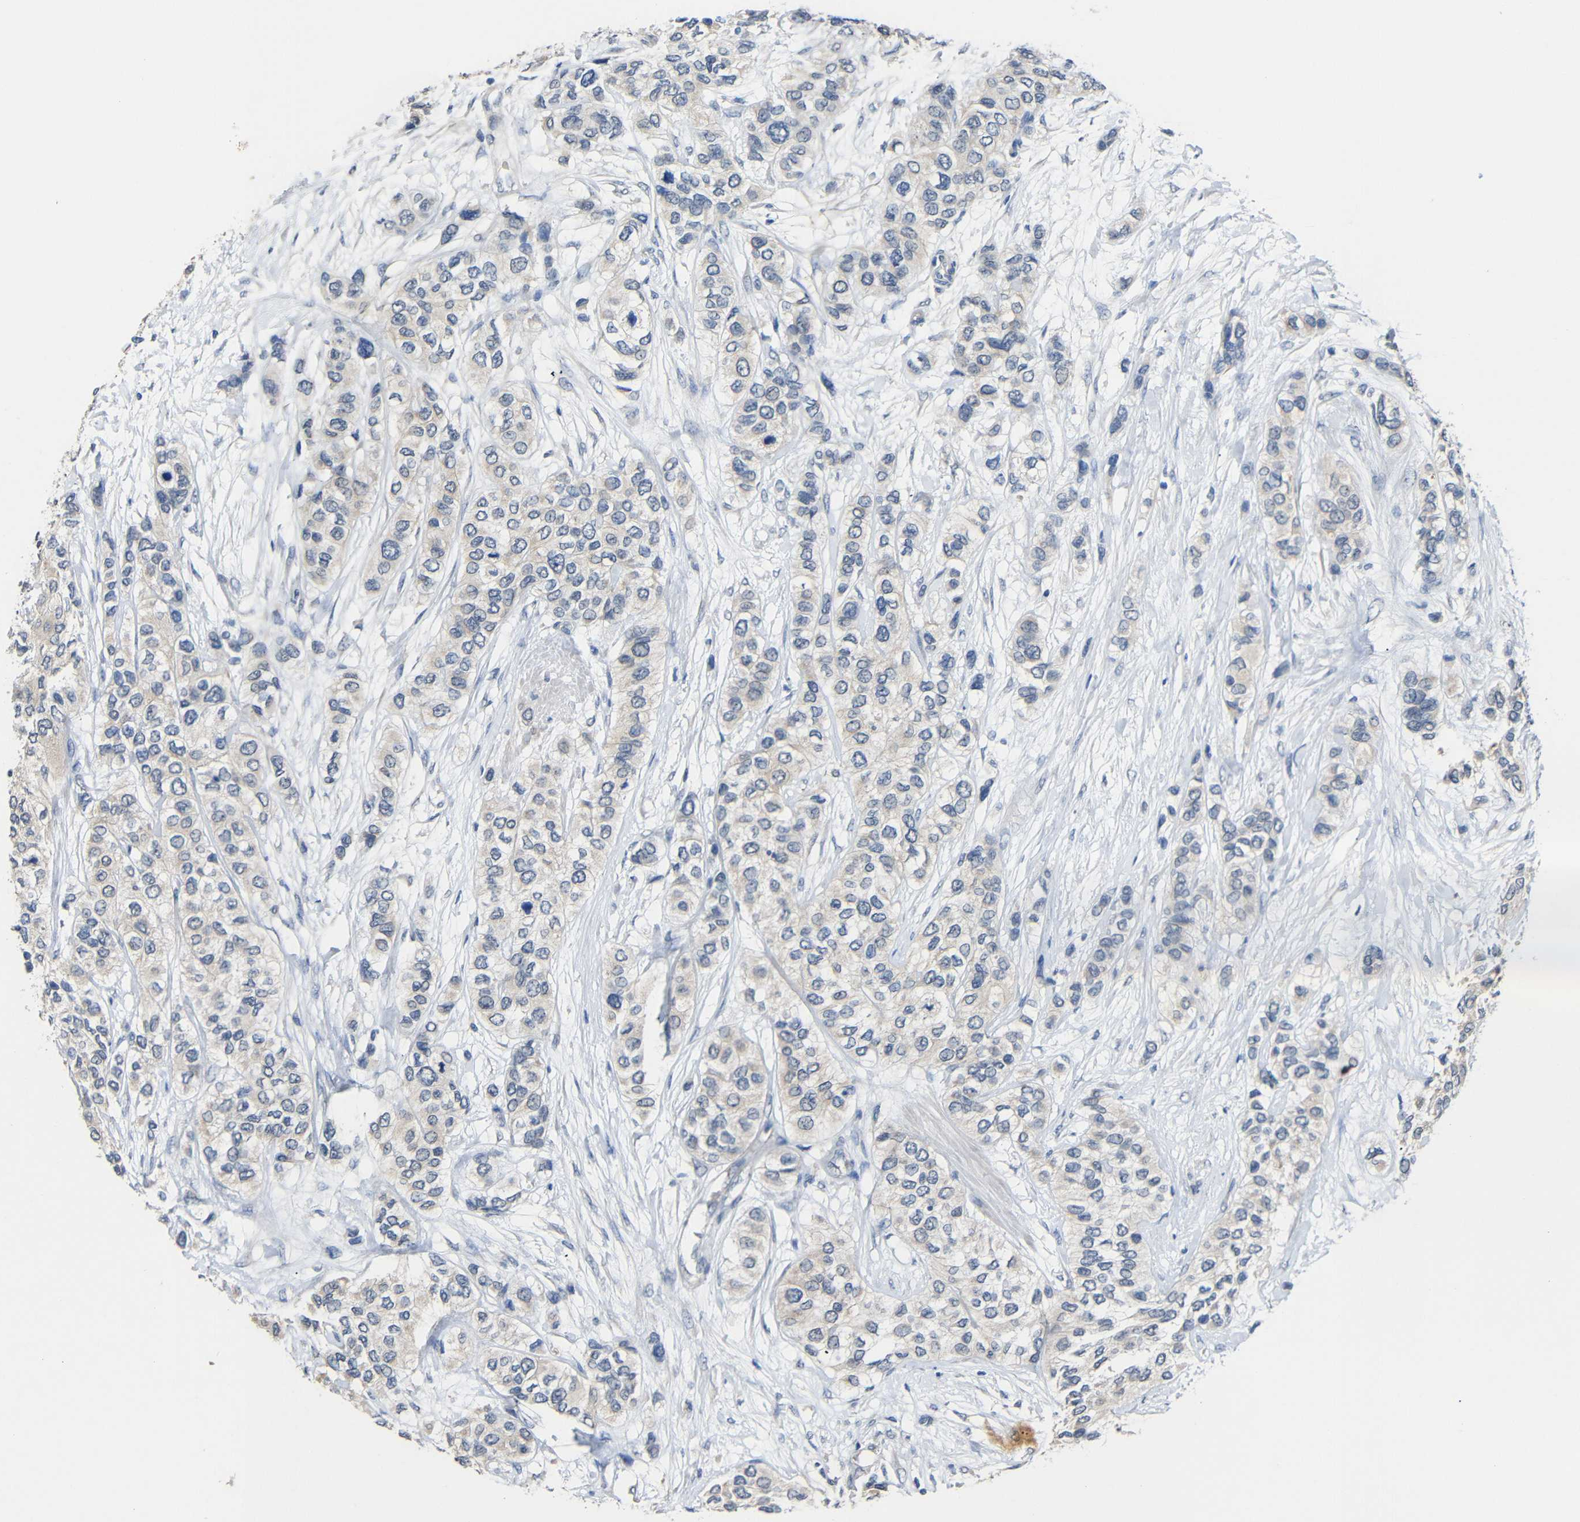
{"staining": {"intensity": "negative", "quantity": "none", "location": "none"}, "tissue": "urothelial cancer", "cell_type": "Tumor cells", "image_type": "cancer", "snomed": [{"axis": "morphology", "description": "Urothelial carcinoma, High grade"}, {"axis": "topography", "description": "Urinary bladder"}], "caption": "Protein analysis of high-grade urothelial carcinoma exhibits no significant expression in tumor cells.", "gene": "HNF1A", "patient": {"sex": "female", "age": 56}}